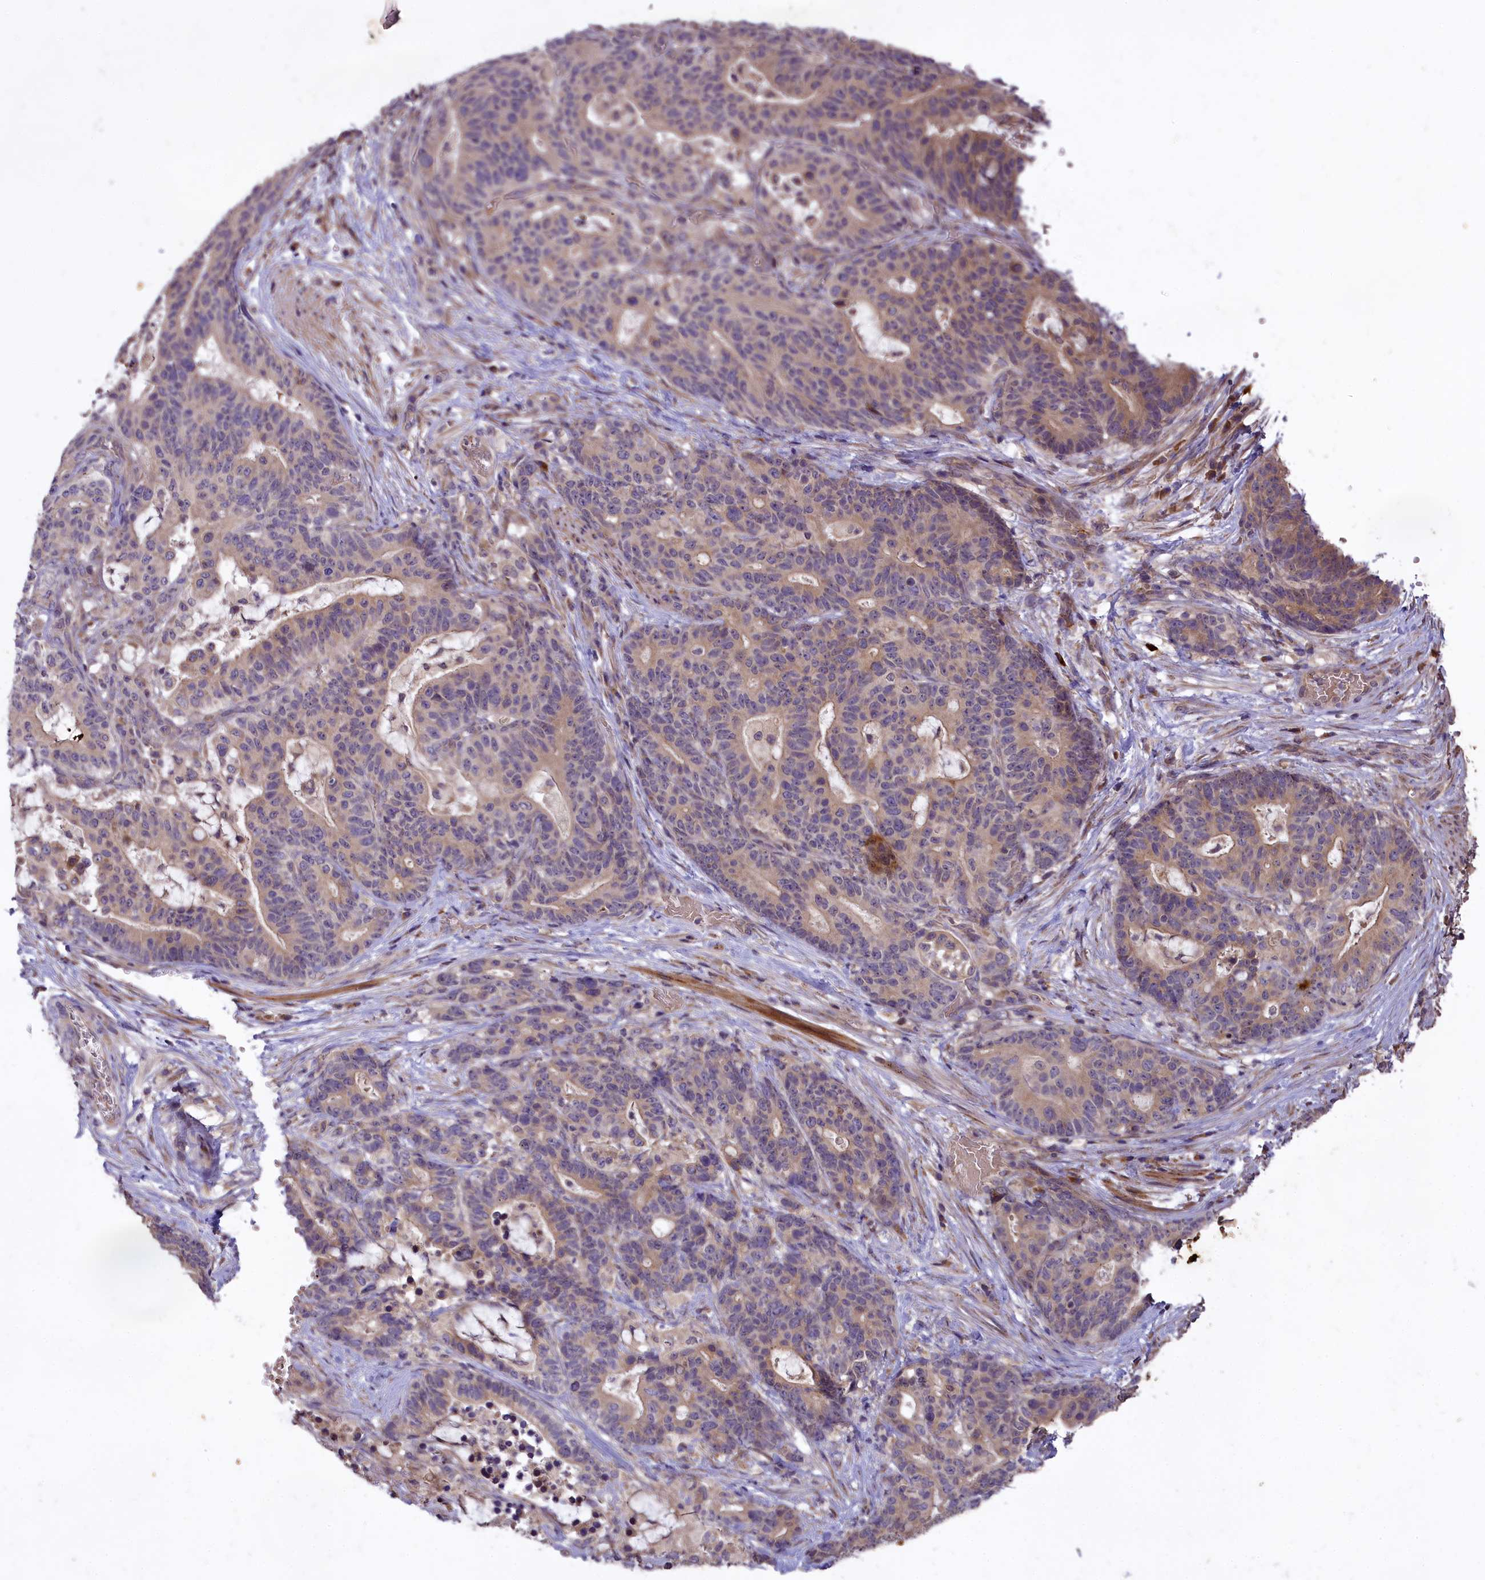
{"staining": {"intensity": "weak", "quantity": "25%-75%", "location": "cytoplasmic/membranous"}, "tissue": "stomach cancer", "cell_type": "Tumor cells", "image_type": "cancer", "snomed": [{"axis": "morphology", "description": "Normal tissue, NOS"}, {"axis": "morphology", "description": "Adenocarcinoma, NOS"}, {"axis": "topography", "description": "Stomach"}], "caption": "Immunohistochemistry micrograph of stomach cancer (adenocarcinoma) stained for a protein (brown), which reveals low levels of weak cytoplasmic/membranous positivity in about 25%-75% of tumor cells.", "gene": "MEMO1", "patient": {"sex": "female", "age": 64}}